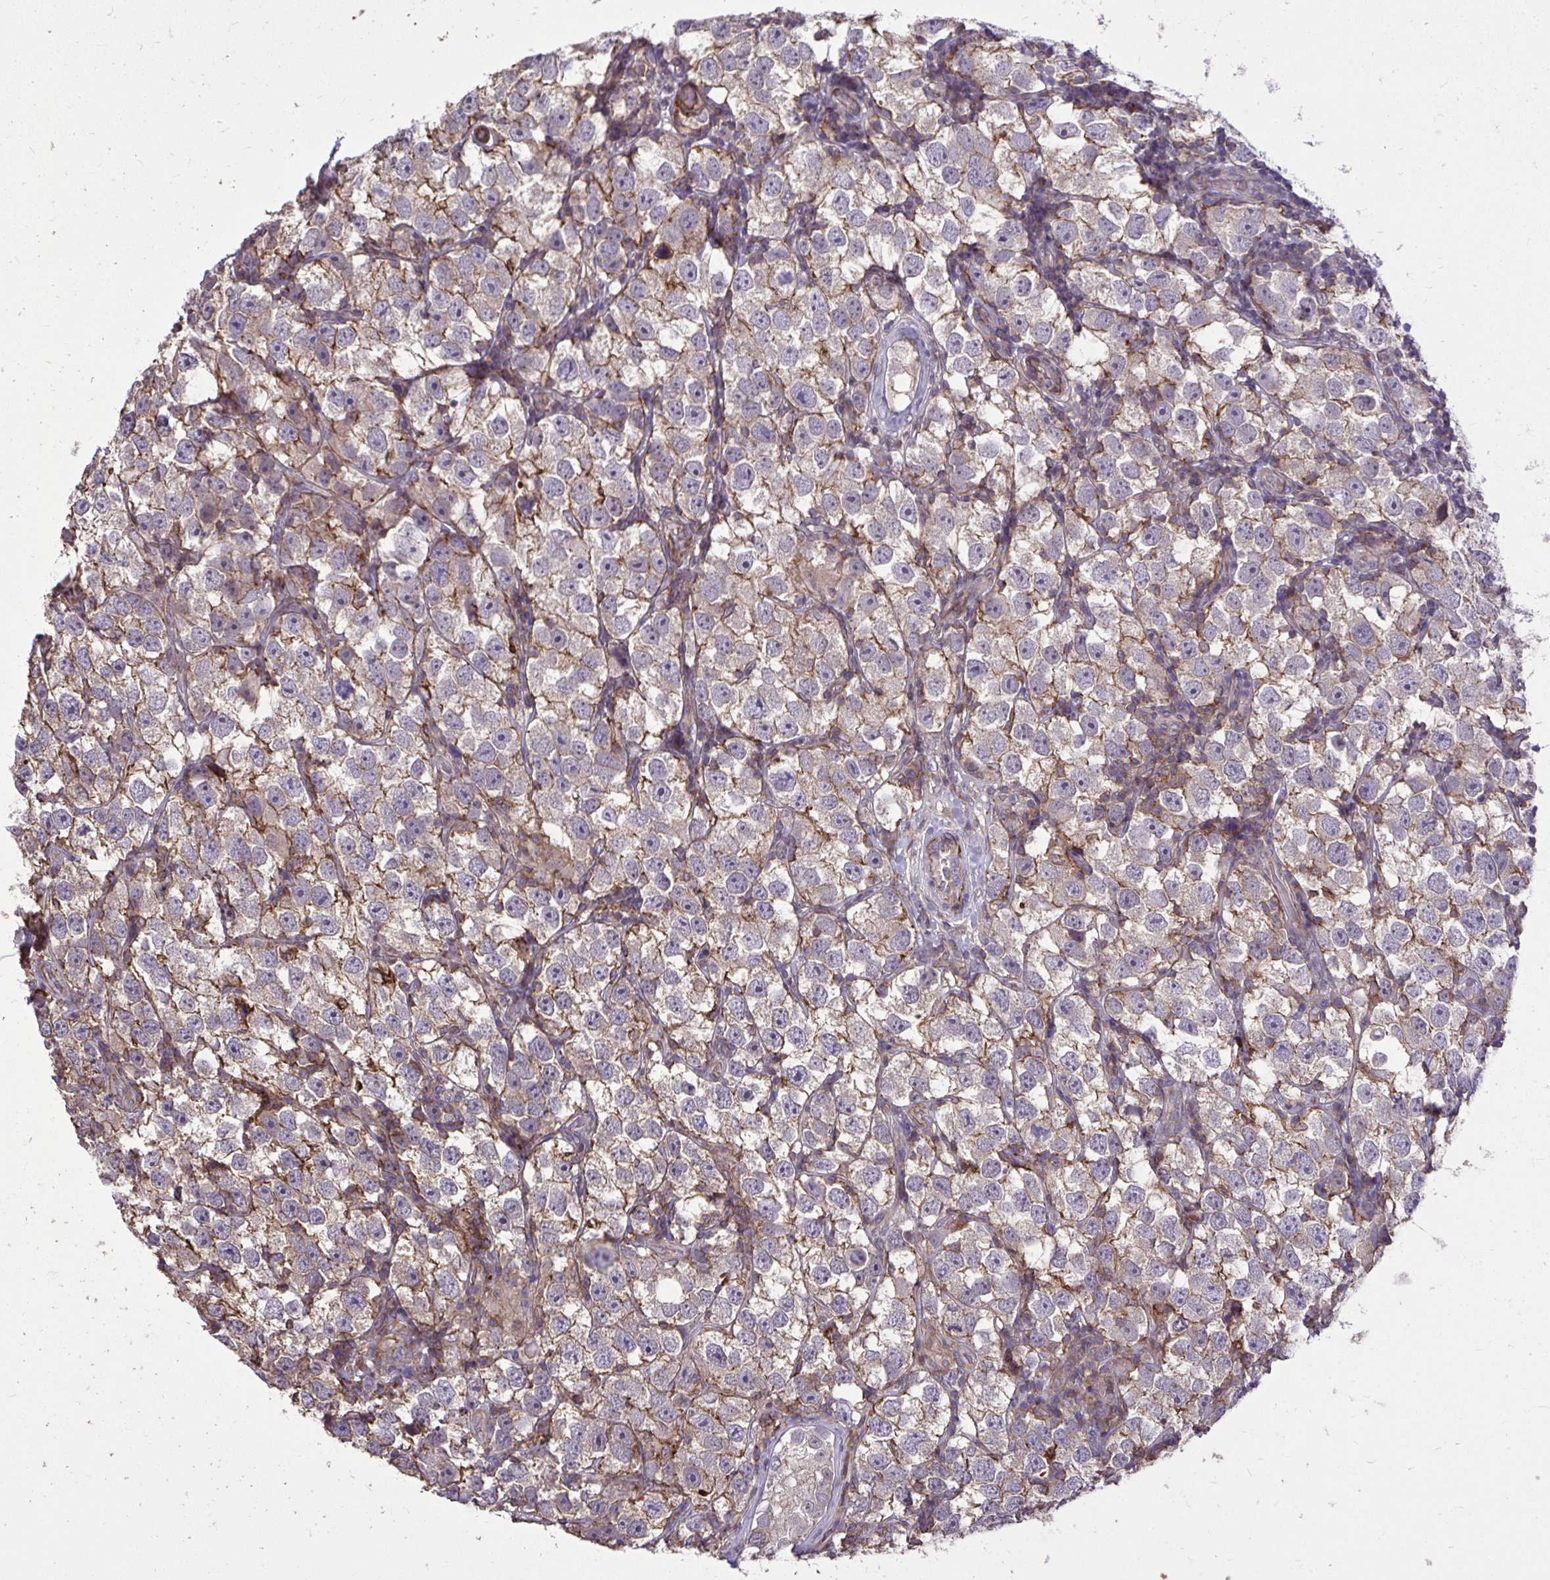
{"staining": {"intensity": "weak", "quantity": "25%-75%", "location": "cytoplasmic/membranous"}, "tissue": "testis cancer", "cell_type": "Tumor cells", "image_type": "cancer", "snomed": [{"axis": "morphology", "description": "Seminoma, NOS"}, {"axis": "topography", "description": "Testis"}], "caption": "Brown immunohistochemical staining in seminoma (testis) exhibits weak cytoplasmic/membranous expression in approximately 25%-75% of tumor cells.", "gene": "IGFL2", "patient": {"sex": "male", "age": 26}}